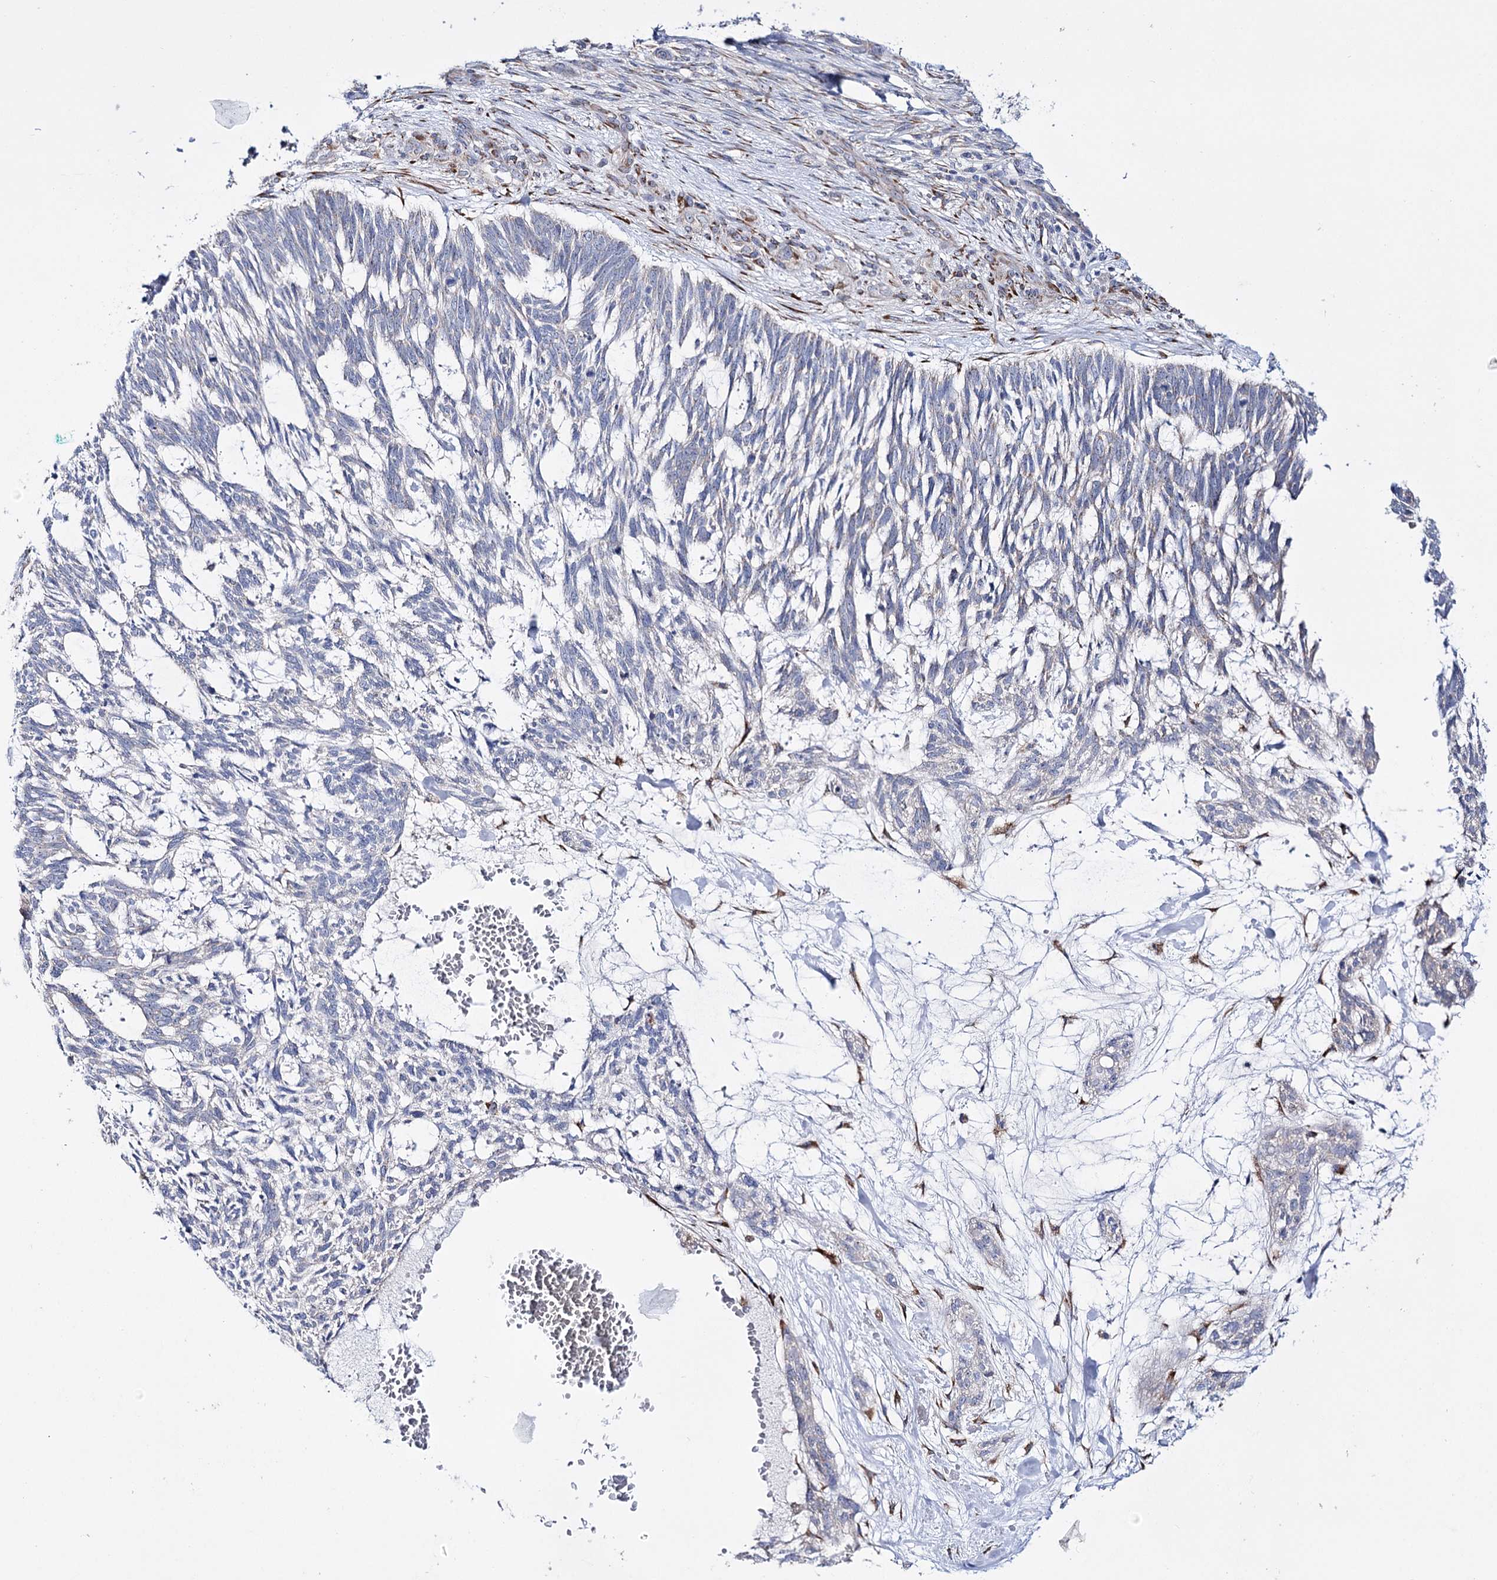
{"staining": {"intensity": "negative", "quantity": "none", "location": "none"}, "tissue": "skin cancer", "cell_type": "Tumor cells", "image_type": "cancer", "snomed": [{"axis": "morphology", "description": "Basal cell carcinoma"}, {"axis": "topography", "description": "Skin"}], "caption": "A high-resolution image shows IHC staining of skin cancer (basal cell carcinoma), which demonstrates no significant staining in tumor cells.", "gene": "METTL5", "patient": {"sex": "male", "age": 88}}